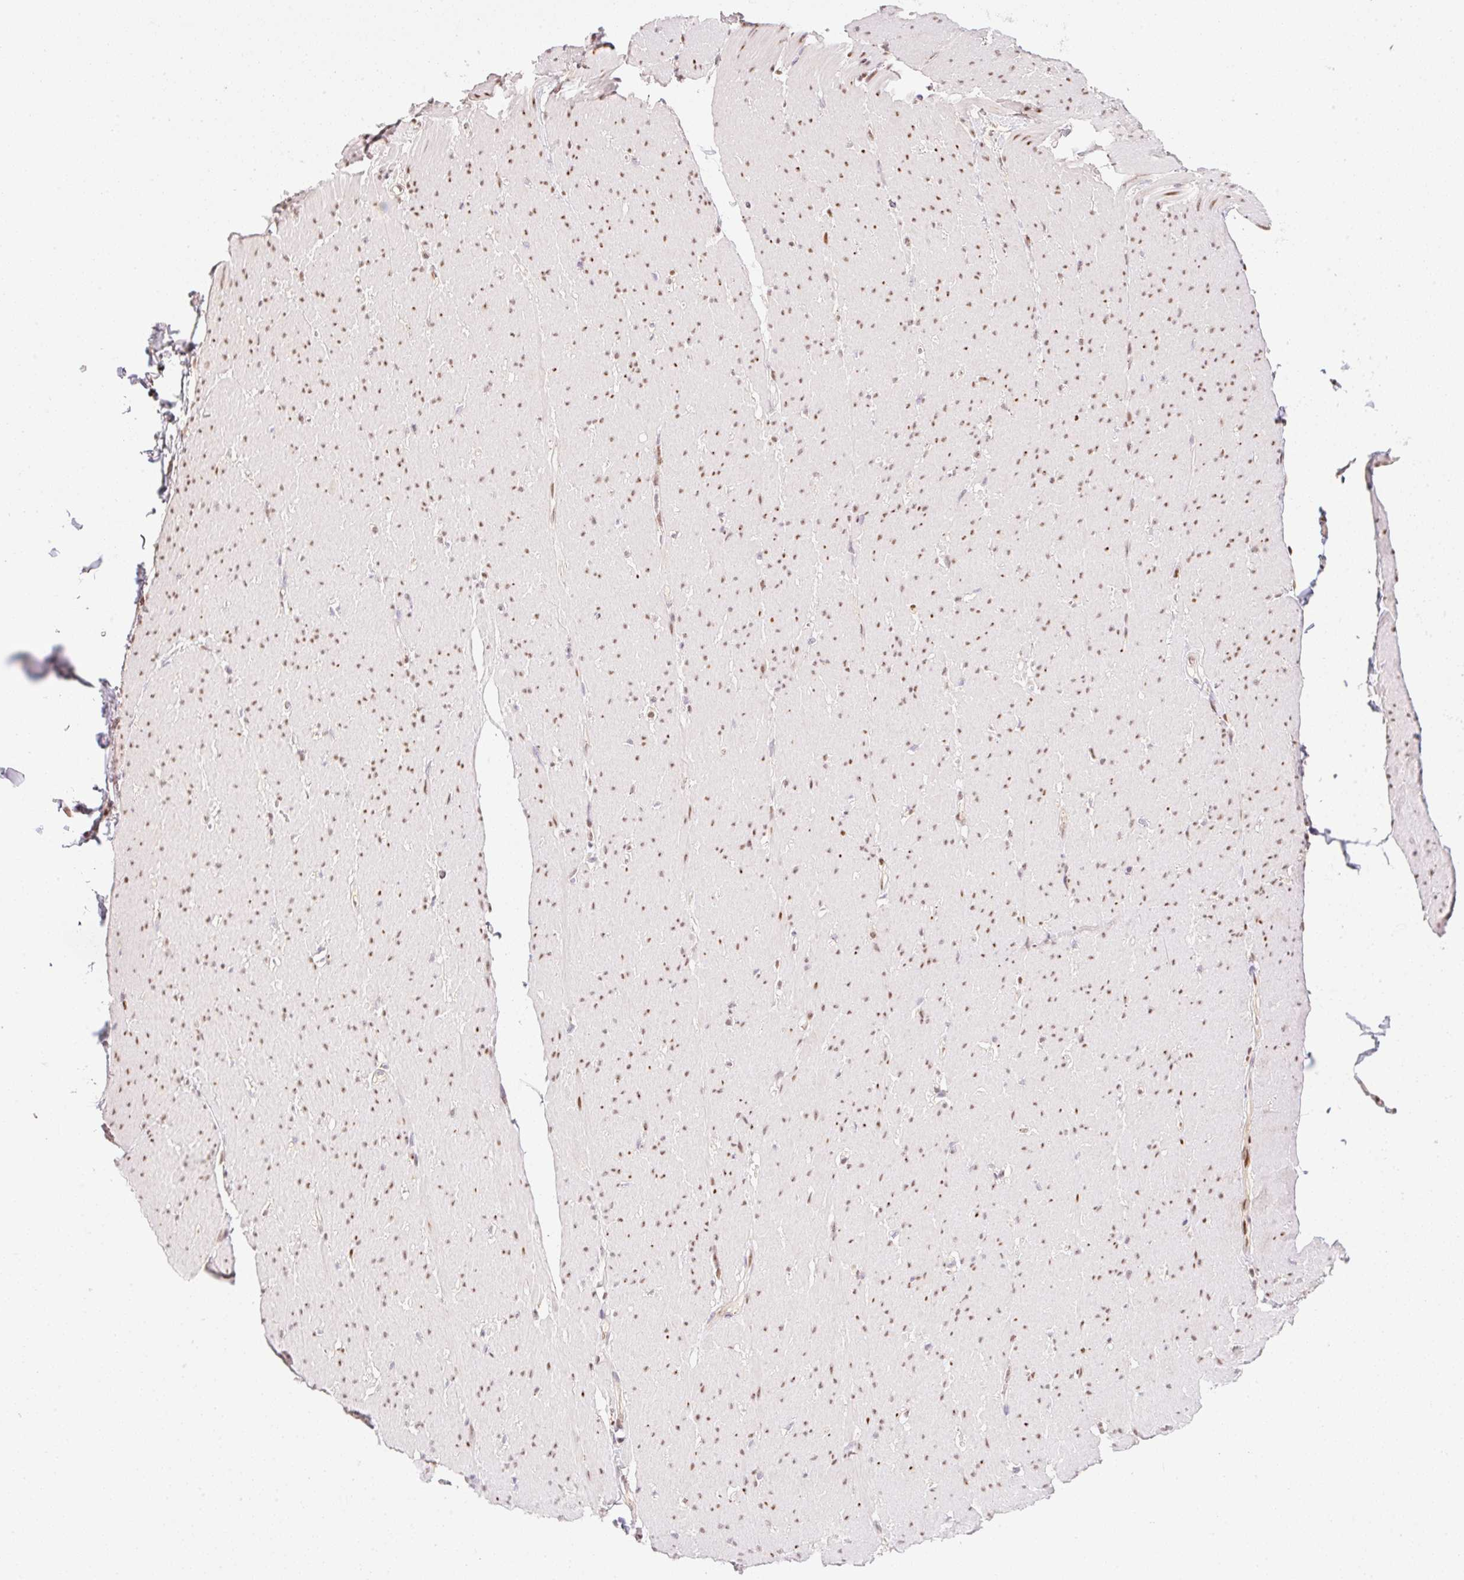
{"staining": {"intensity": "strong", "quantity": ">75%", "location": "nuclear"}, "tissue": "smooth muscle", "cell_type": "Smooth muscle cells", "image_type": "normal", "snomed": [{"axis": "morphology", "description": "Normal tissue, NOS"}, {"axis": "topography", "description": "Smooth muscle"}, {"axis": "topography", "description": "Rectum"}], "caption": "Immunohistochemical staining of unremarkable human smooth muscle displays high levels of strong nuclear expression in about >75% of smooth muscle cells. (IHC, brightfield microscopy, high magnification).", "gene": "GPR139", "patient": {"sex": "male", "age": 53}}